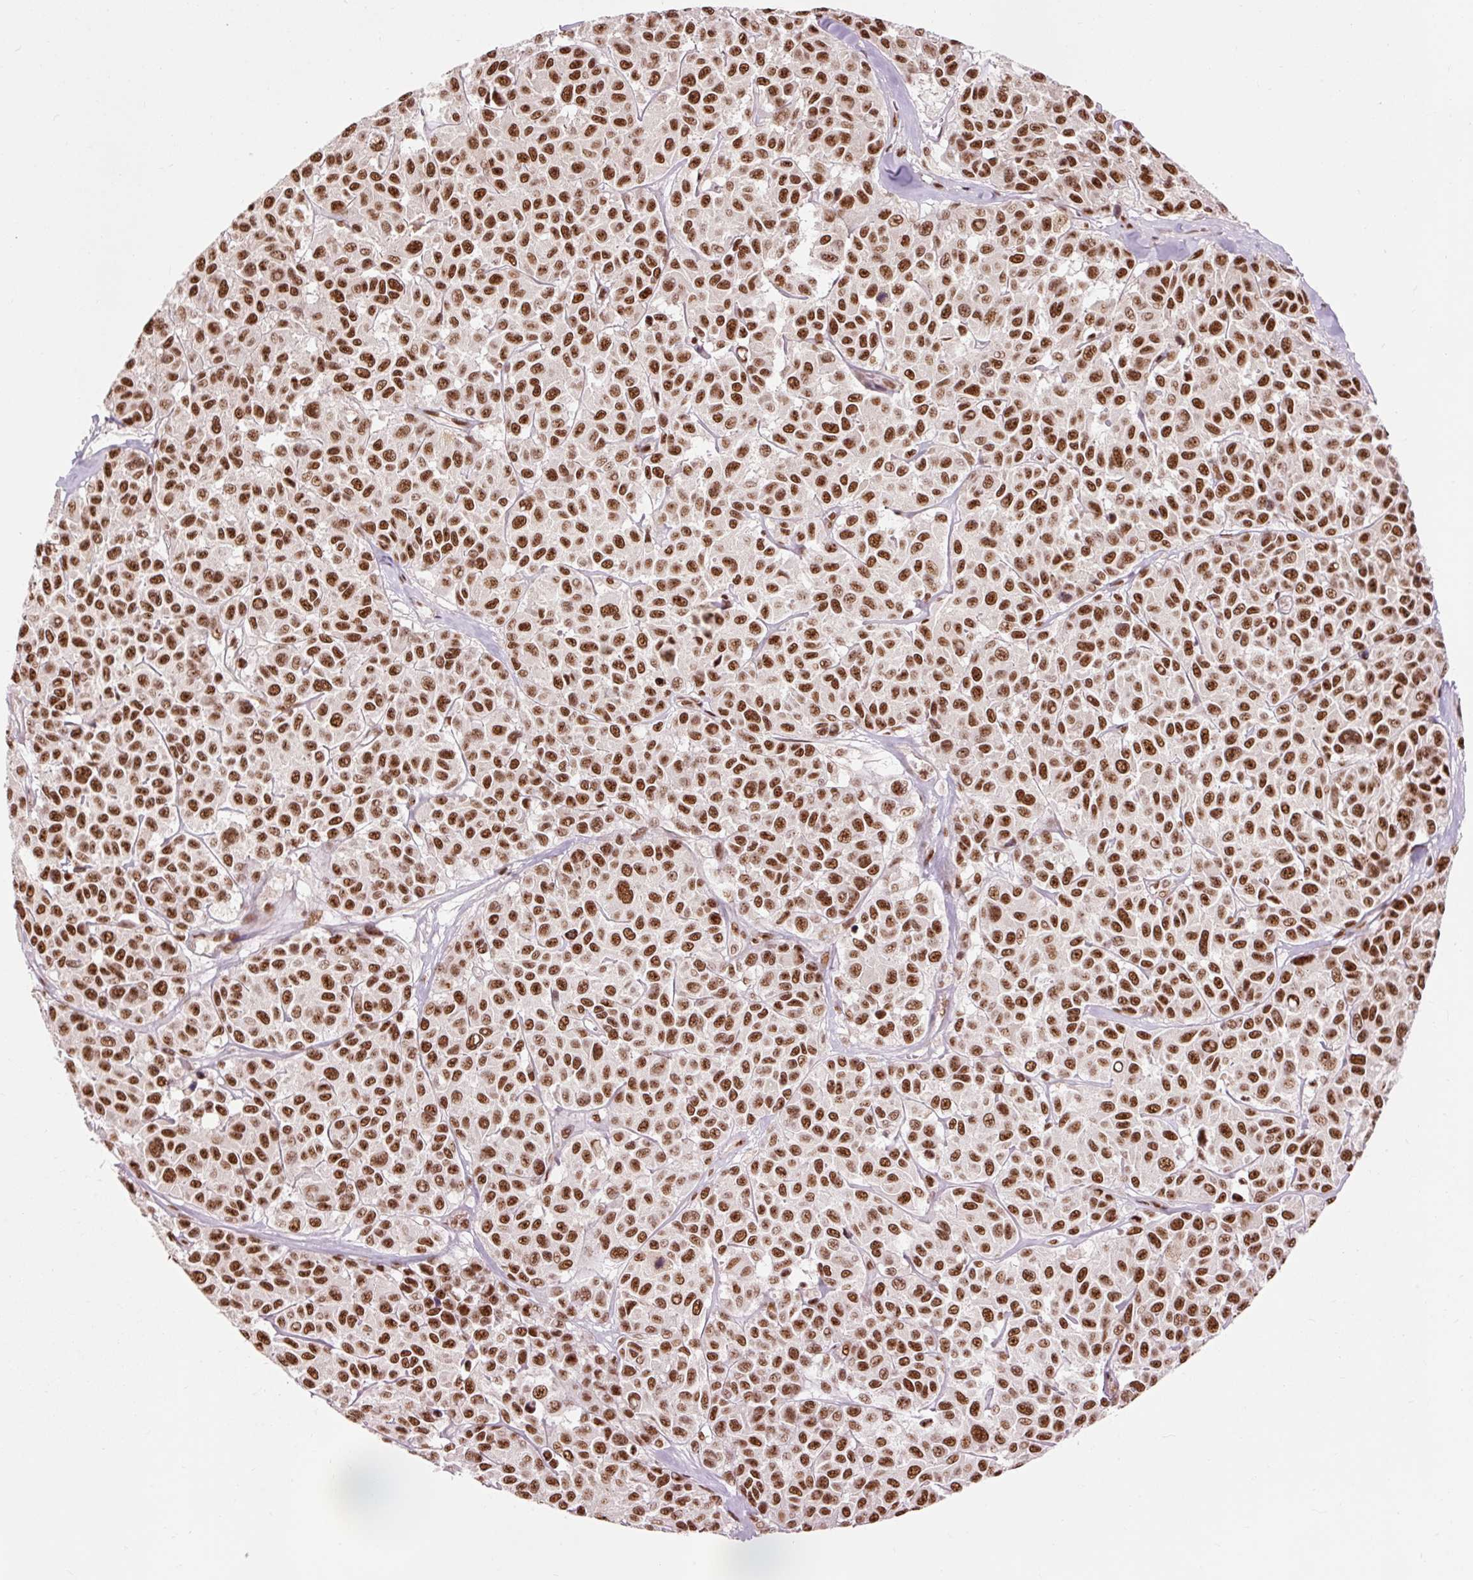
{"staining": {"intensity": "strong", "quantity": ">75%", "location": "nuclear"}, "tissue": "melanoma", "cell_type": "Tumor cells", "image_type": "cancer", "snomed": [{"axis": "morphology", "description": "Malignant melanoma, NOS"}, {"axis": "topography", "description": "Skin"}], "caption": "Brown immunohistochemical staining in human melanoma exhibits strong nuclear staining in about >75% of tumor cells.", "gene": "ZBTB44", "patient": {"sex": "female", "age": 66}}